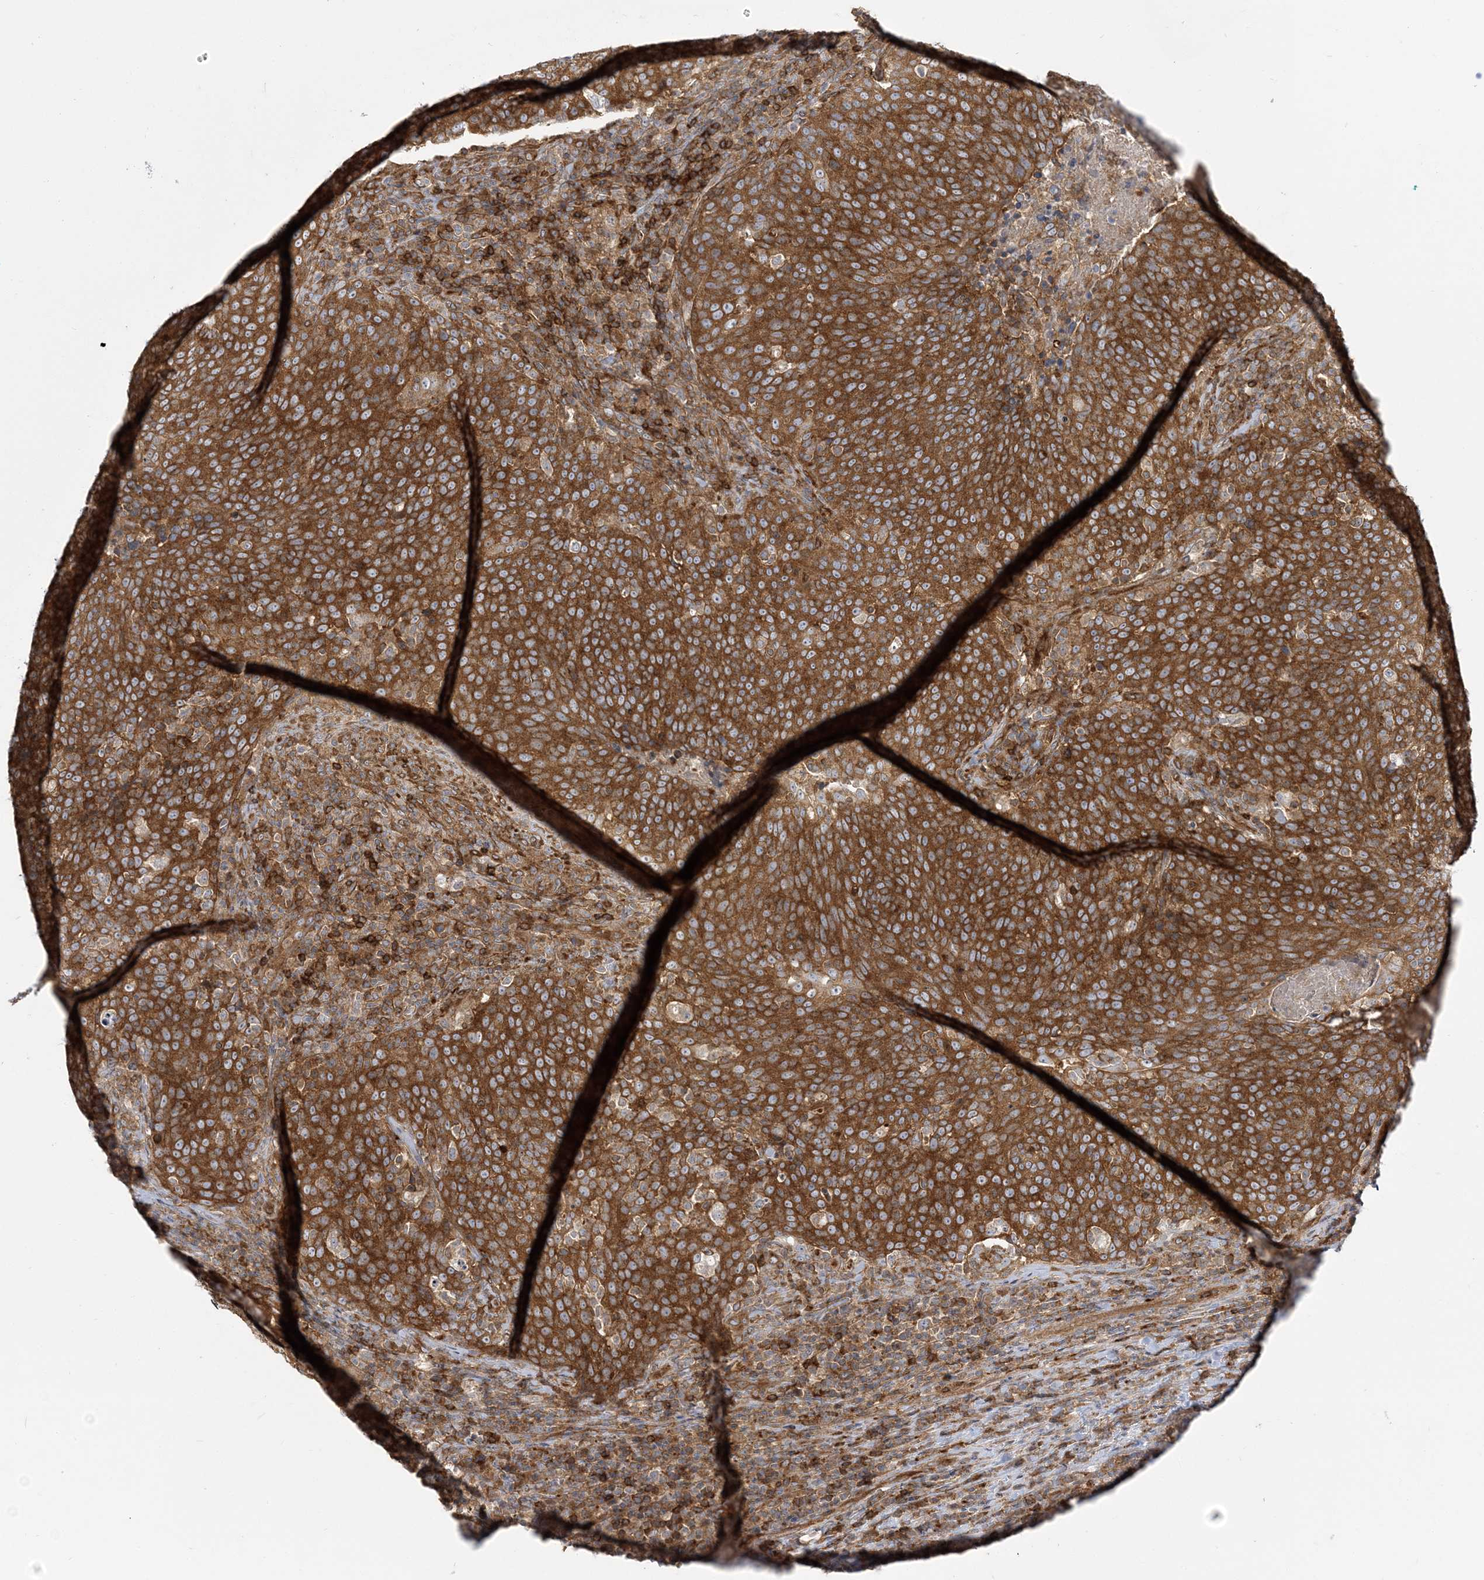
{"staining": {"intensity": "strong", "quantity": ">75%", "location": "cytoplasmic/membranous"}, "tissue": "head and neck cancer", "cell_type": "Tumor cells", "image_type": "cancer", "snomed": [{"axis": "morphology", "description": "Squamous cell carcinoma, NOS"}, {"axis": "morphology", "description": "Squamous cell carcinoma, metastatic, NOS"}, {"axis": "topography", "description": "Lymph node"}, {"axis": "topography", "description": "Head-Neck"}], "caption": "There is high levels of strong cytoplasmic/membranous expression in tumor cells of head and neck metastatic squamous cell carcinoma, as demonstrated by immunohistochemical staining (brown color).", "gene": "STAM", "patient": {"sex": "male", "age": 62}}